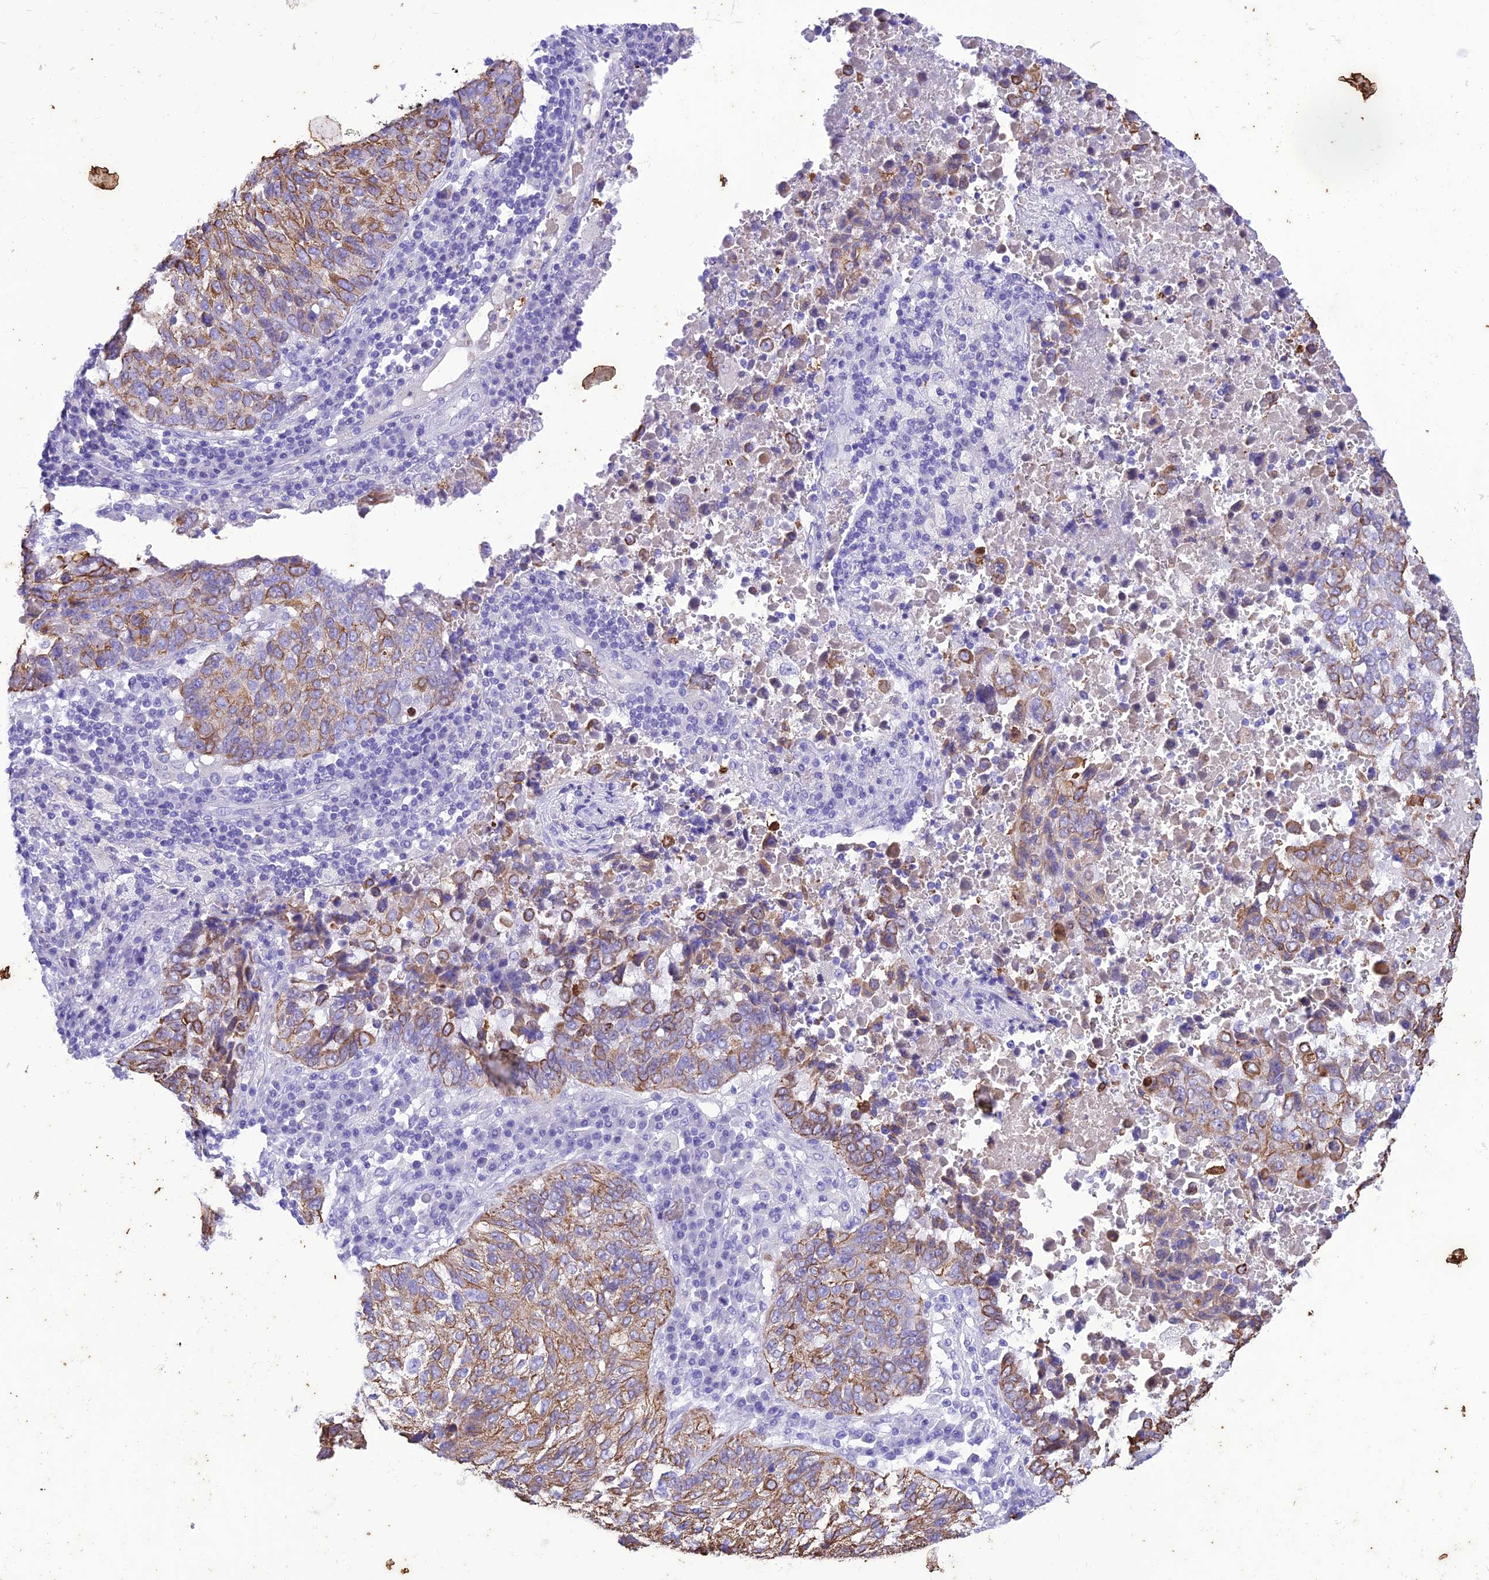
{"staining": {"intensity": "moderate", "quantity": "25%-75%", "location": "cytoplasmic/membranous"}, "tissue": "lung cancer", "cell_type": "Tumor cells", "image_type": "cancer", "snomed": [{"axis": "morphology", "description": "Squamous cell carcinoma, NOS"}, {"axis": "topography", "description": "Lung"}], "caption": "Human lung cancer (squamous cell carcinoma) stained with a brown dye exhibits moderate cytoplasmic/membranous positive staining in about 25%-75% of tumor cells.", "gene": "VPS52", "patient": {"sex": "male", "age": 73}}